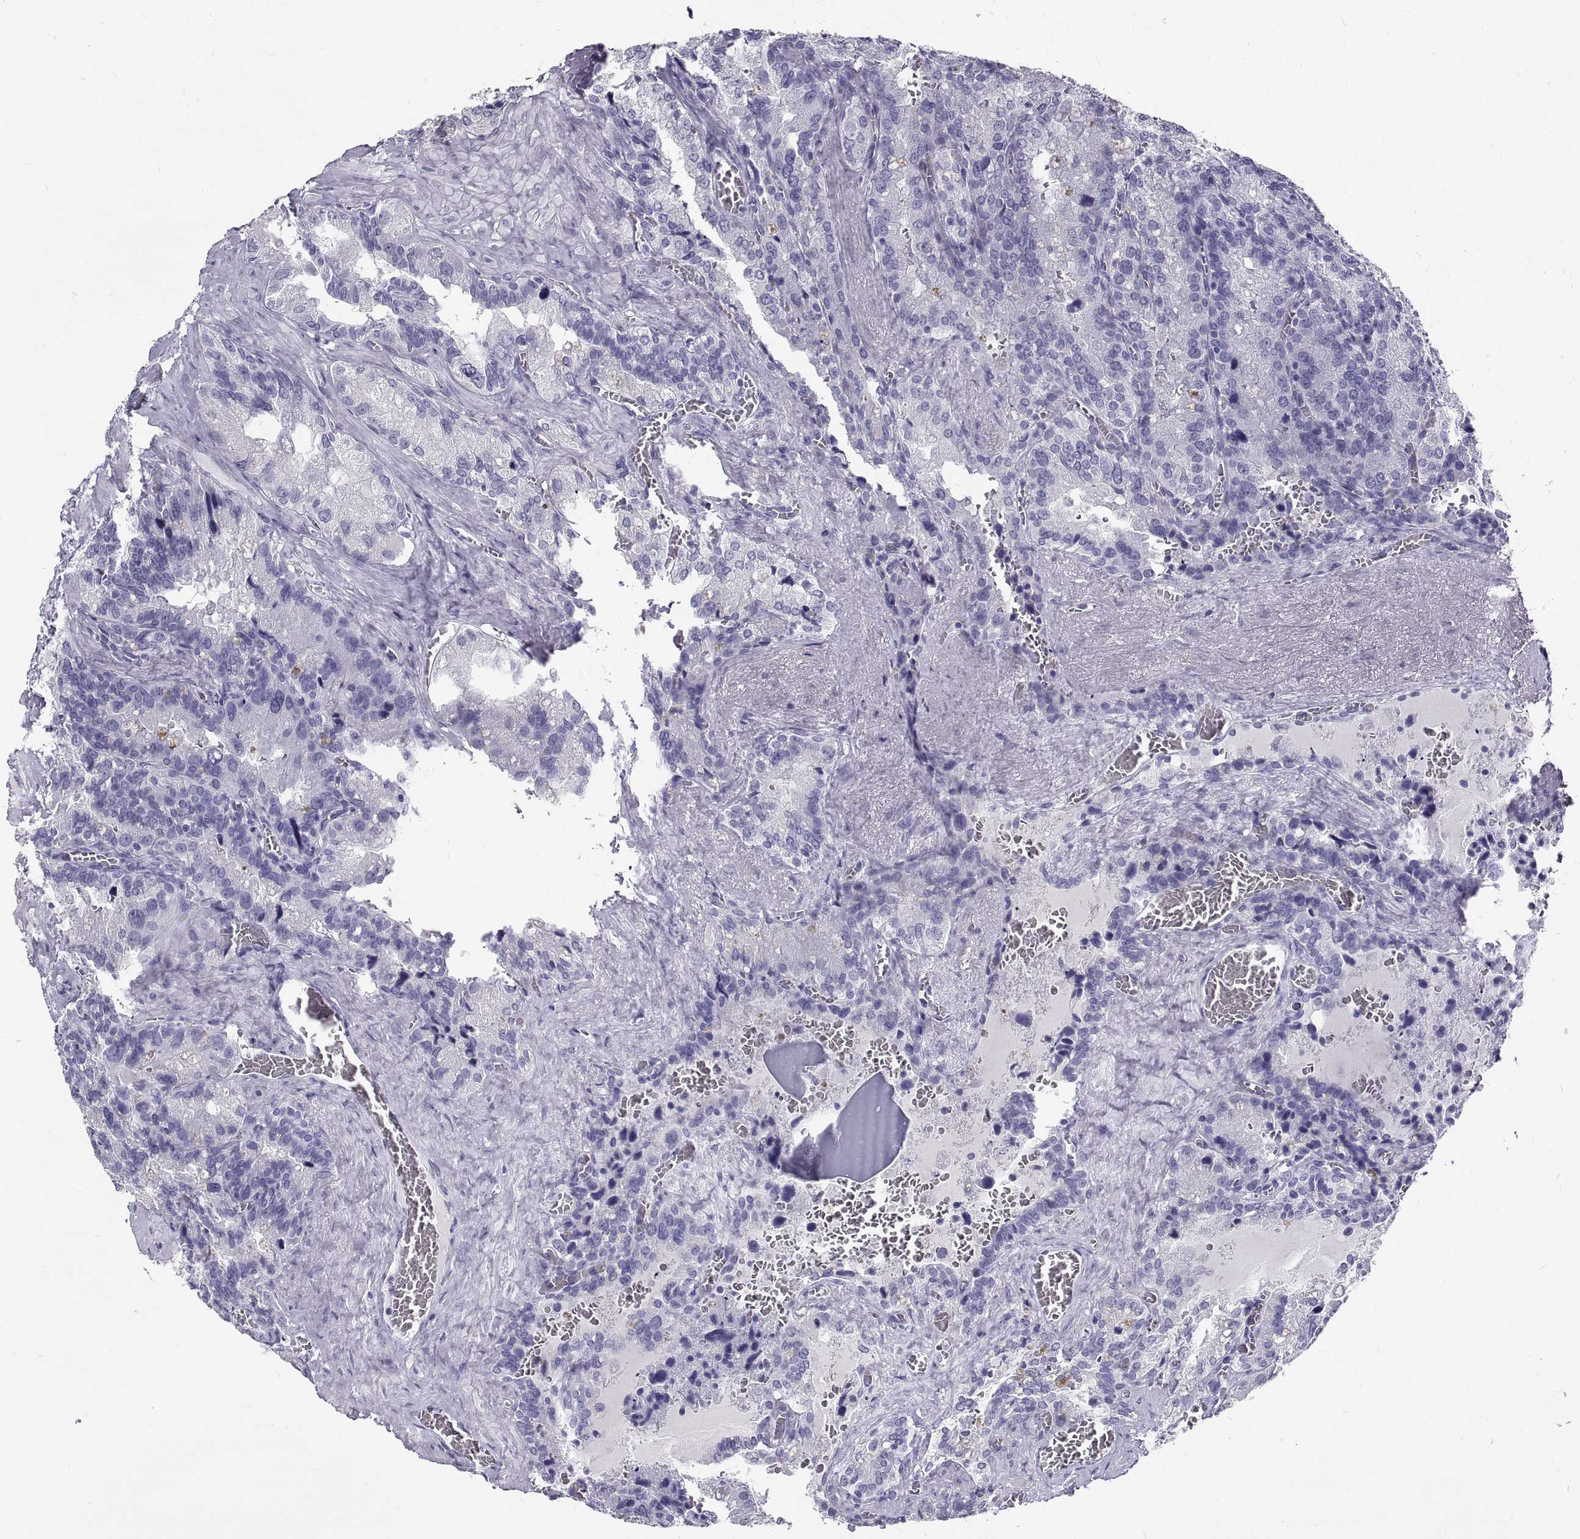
{"staining": {"intensity": "negative", "quantity": "none", "location": "none"}, "tissue": "seminal vesicle", "cell_type": "Glandular cells", "image_type": "normal", "snomed": [{"axis": "morphology", "description": "Normal tissue, NOS"}, {"axis": "topography", "description": "Seminal veicle"}], "caption": "Immunohistochemistry photomicrograph of benign human seminal vesicle stained for a protein (brown), which exhibits no positivity in glandular cells.", "gene": "GNG12", "patient": {"sex": "male", "age": 72}}